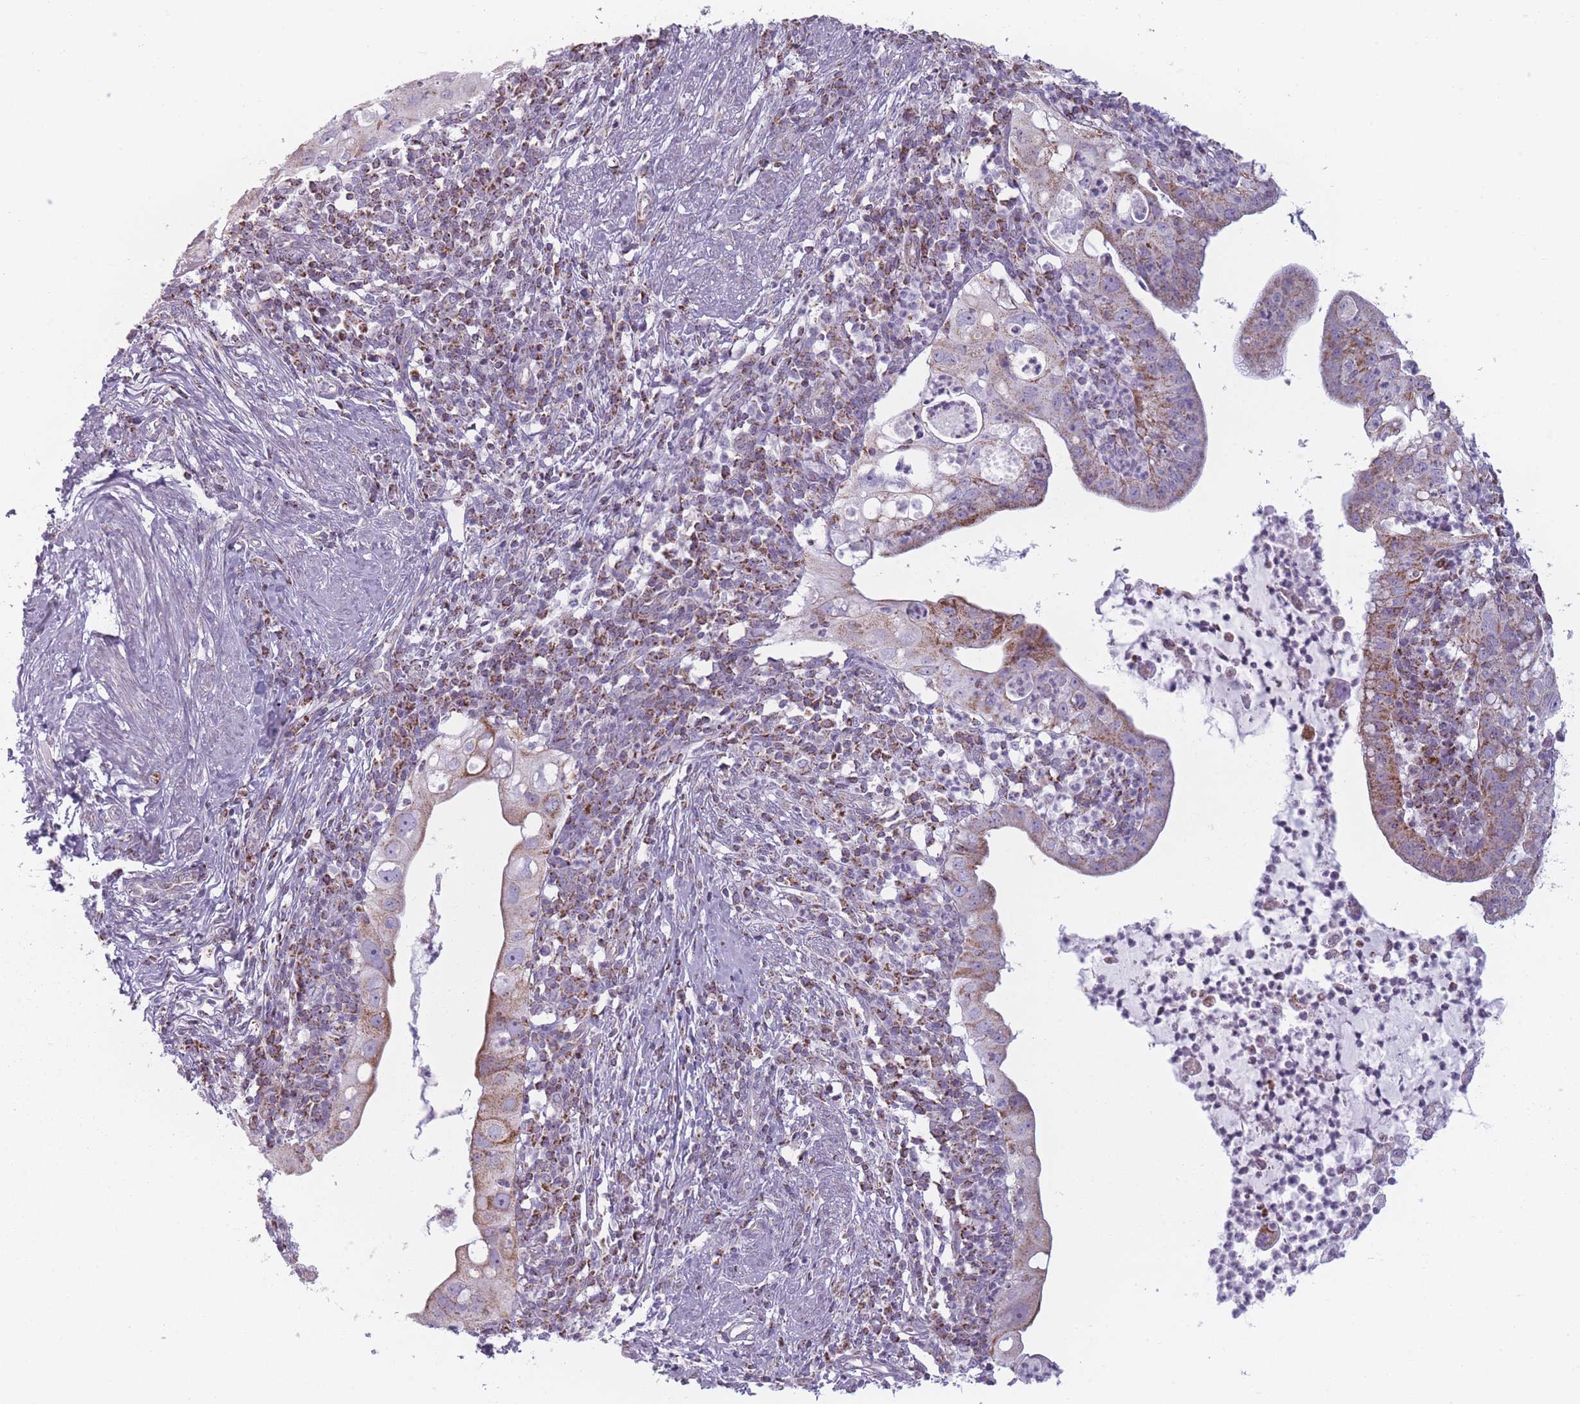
{"staining": {"intensity": "moderate", "quantity": ">75%", "location": "cytoplasmic/membranous"}, "tissue": "cervical cancer", "cell_type": "Tumor cells", "image_type": "cancer", "snomed": [{"axis": "morphology", "description": "Adenocarcinoma, NOS"}, {"axis": "topography", "description": "Cervix"}], "caption": "IHC (DAB (3,3'-diaminobenzidine)) staining of human adenocarcinoma (cervical) demonstrates moderate cytoplasmic/membranous protein staining in approximately >75% of tumor cells.", "gene": "DCHS1", "patient": {"sex": "female", "age": 36}}